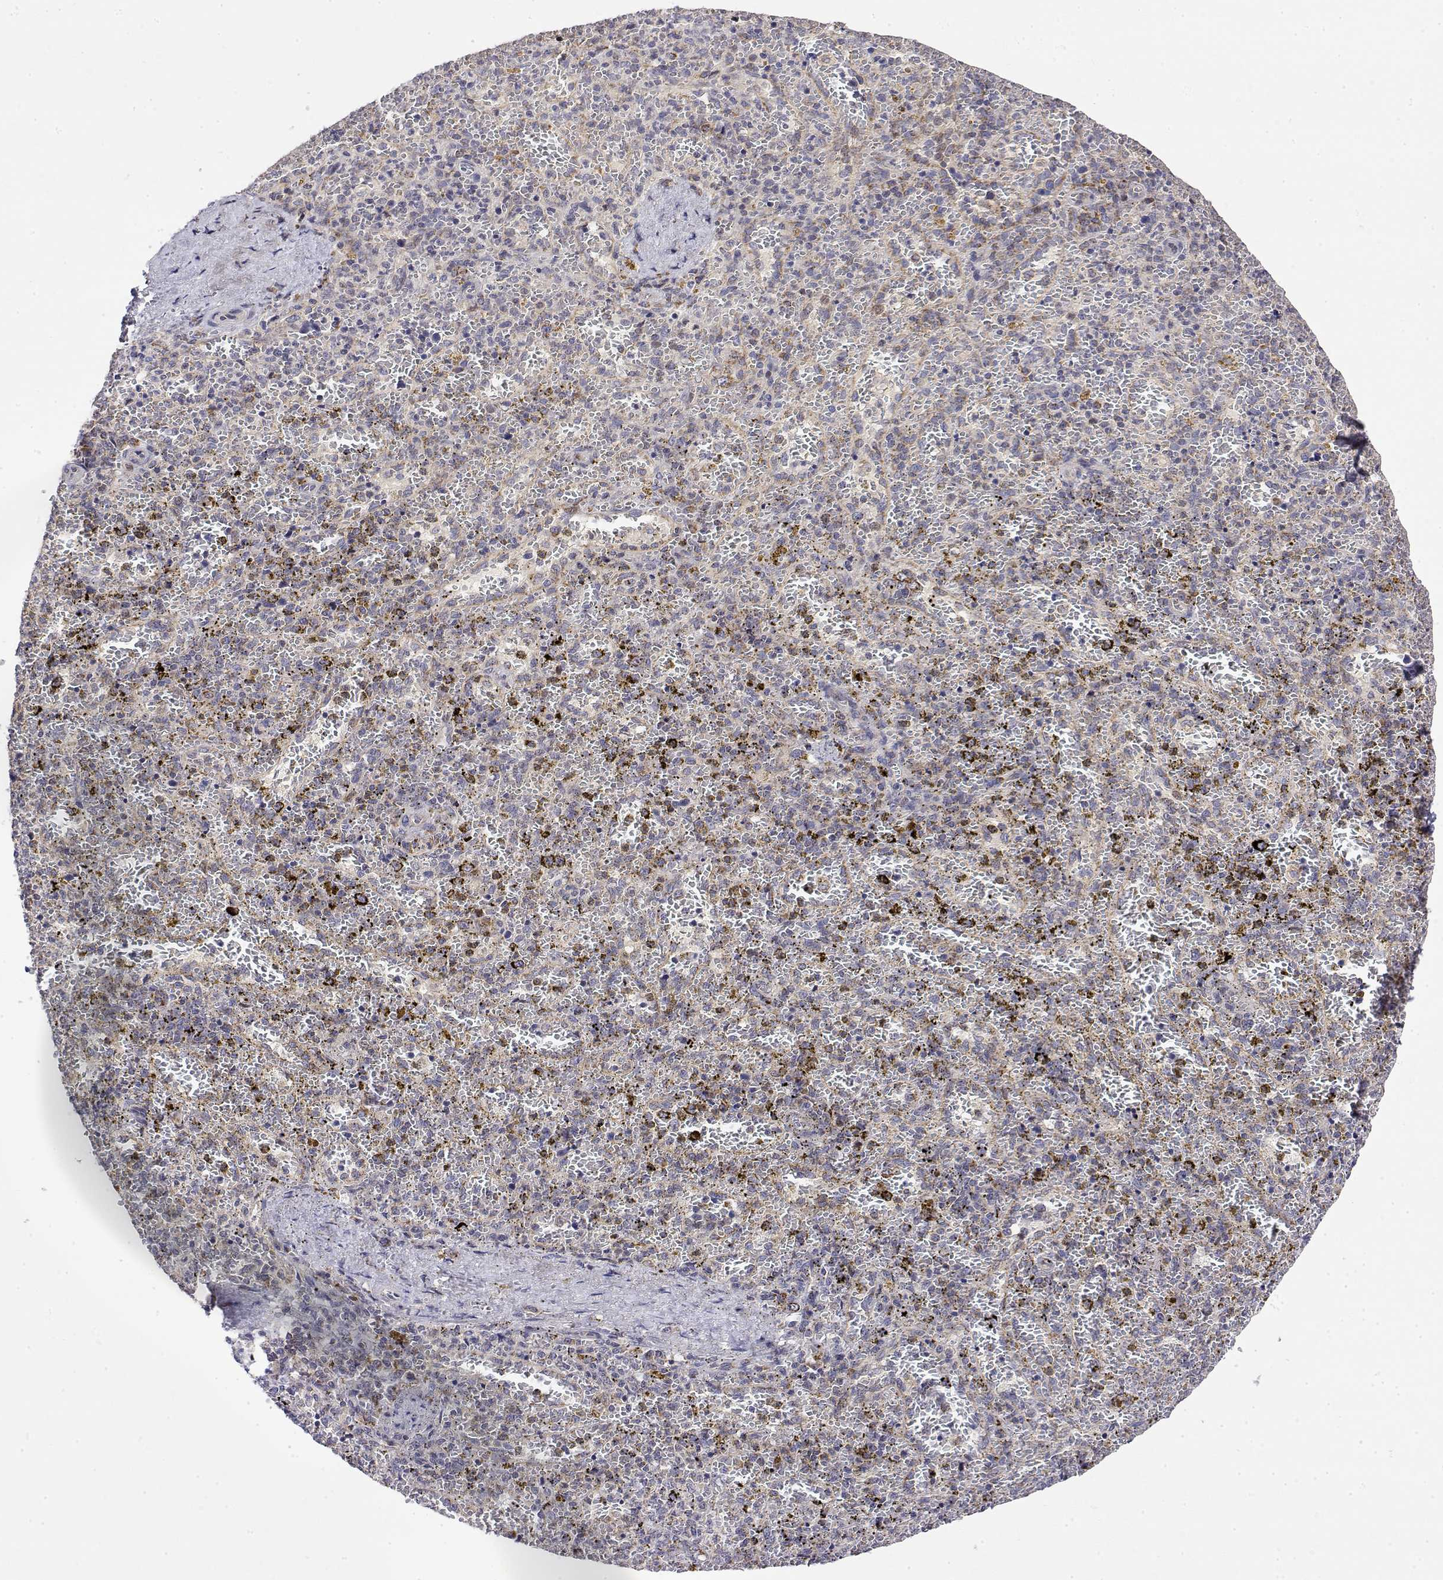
{"staining": {"intensity": "strong", "quantity": "<25%", "location": "cytoplasmic/membranous"}, "tissue": "spleen", "cell_type": "Cells in red pulp", "image_type": "normal", "snomed": [{"axis": "morphology", "description": "Normal tissue, NOS"}, {"axis": "topography", "description": "Spleen"}], "caption": "The photomicrograph shows staining of unremarkable spleen, revealing strong cytoplasmic/membranous protein expression (brown color) within cells in red pulp. The staining was performed using DAB (3,3'-diaminobenzidine) to visualize the protein expression in brown, while the nuclei were stained in blue with hematoxylin (Magnification: 20x).", "gene": "GADD45GIP1", "patient": {"sex": "female", "age": 50}}